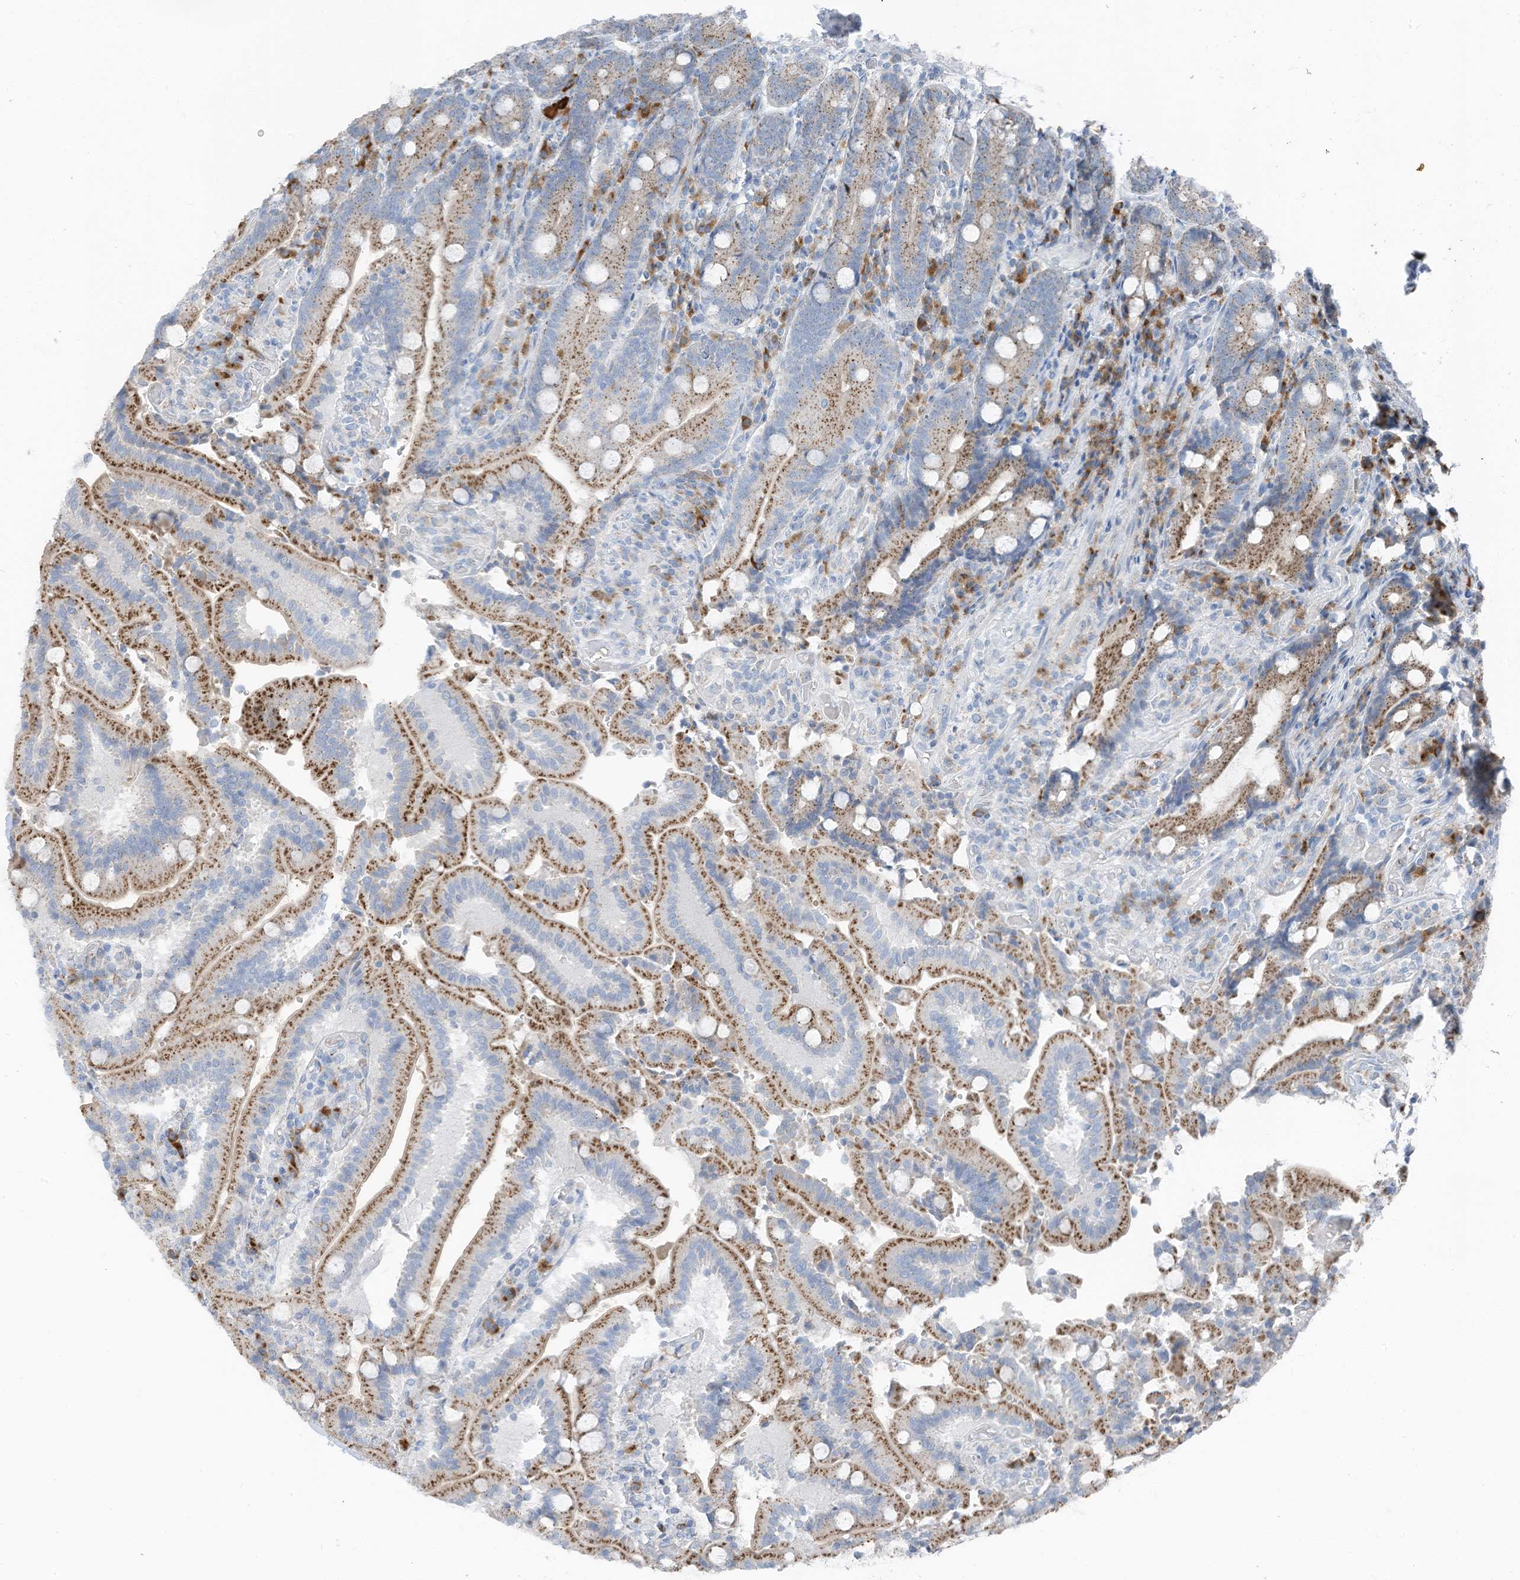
{"staining": {"intensity": "moderate", "quantity": ">75%", "location": "cytoplasmic/membranous"}, "tissue": "duodenum", "cell_type": "Glandular cells", "image_type": "normal", "snomed": [{"axis": "morphology", "description": "Normal tissue, NOS"}, {"axis": "topography", "description": "Duodenum"}], "caption": "A medium amount of moderate cytoplasmic/membranous expression is seen in about >75% of glandular cells in unremarkable duodenum.", "gene": "CHMP2B", "patient": {"sex": "female", "age": 62}}